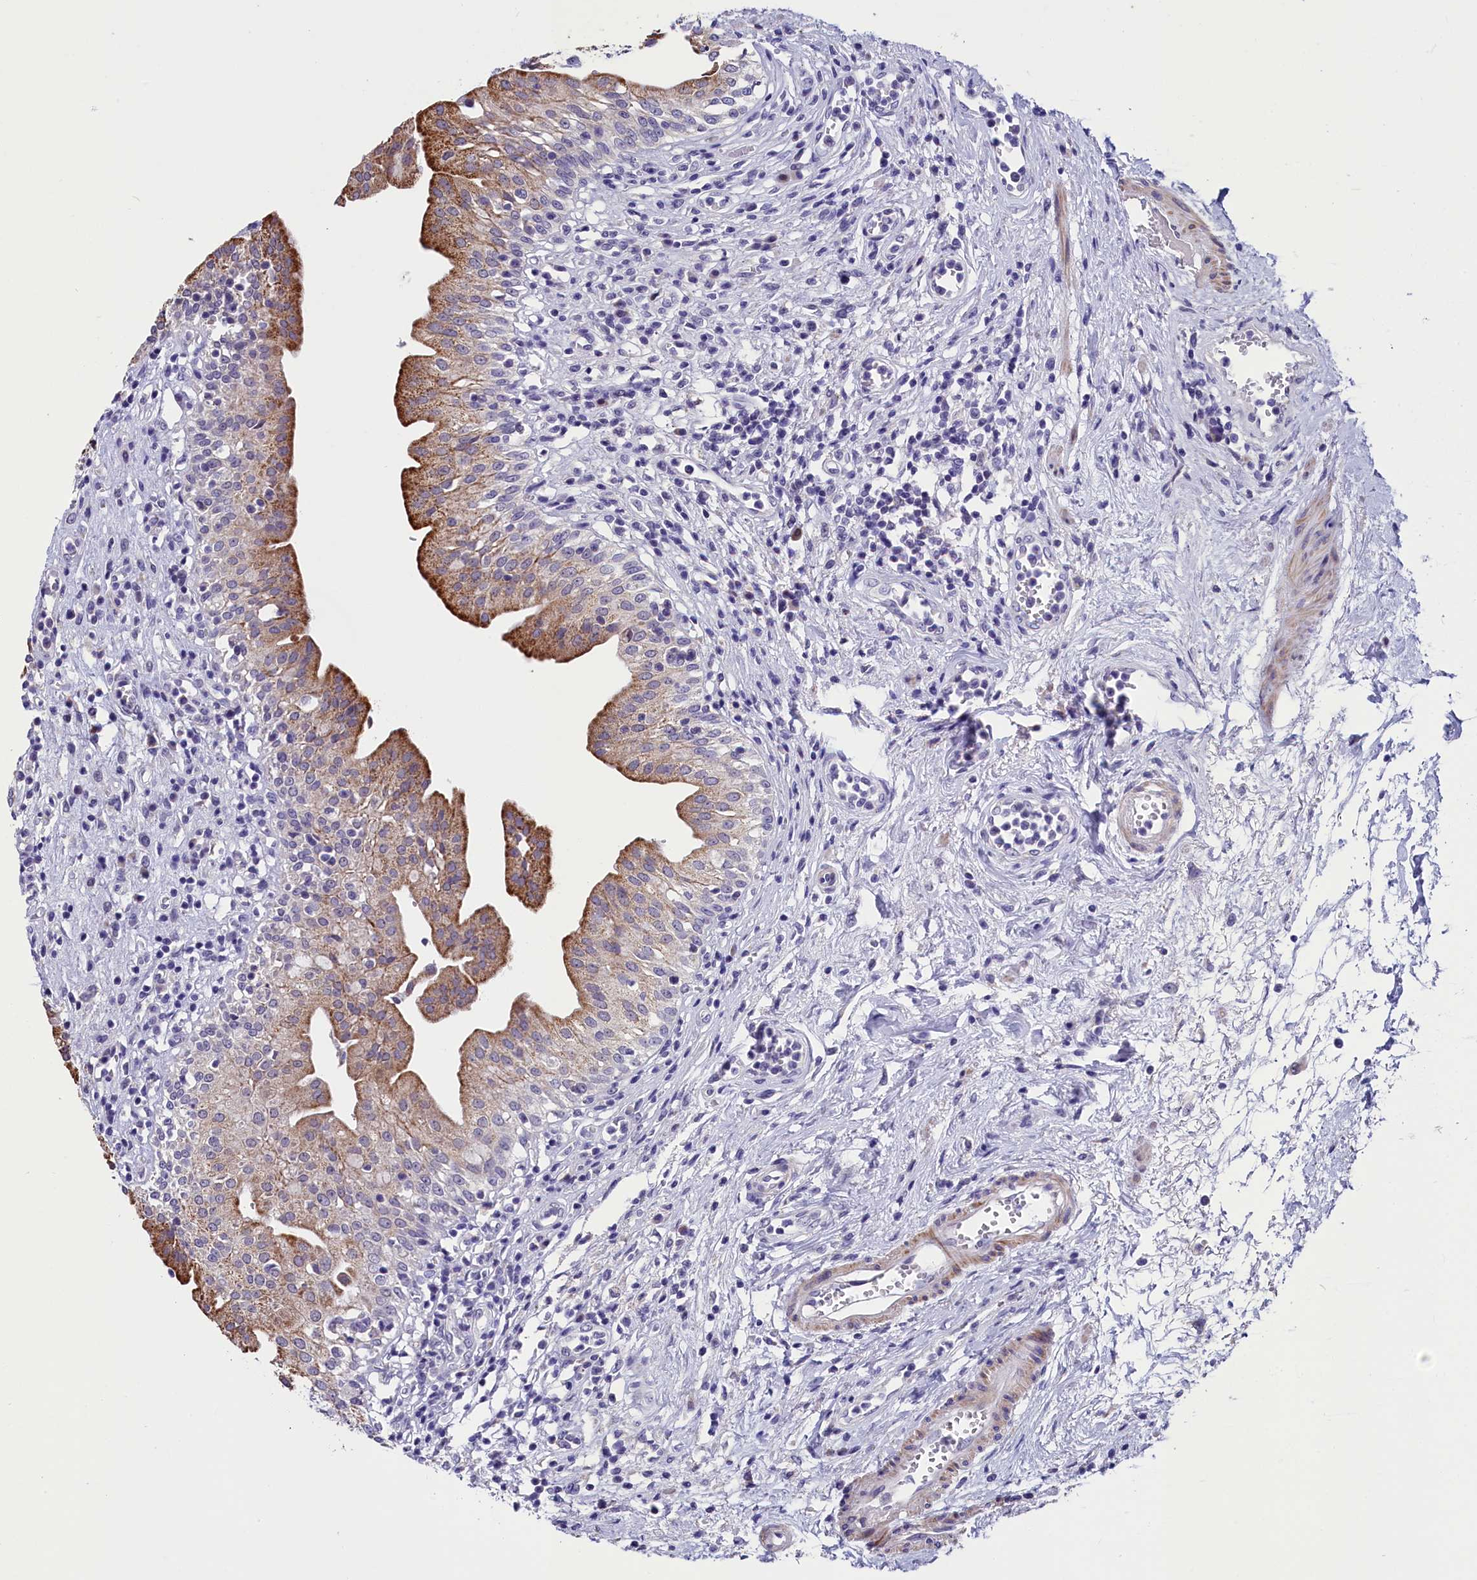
{"staining": {"intensity": "moderate", "quantity": "25%-75%", "location": "cytoplasmic/membranous"}, "tissue": "urinary bladder", "cell_type": "Urothelial cells", "image_type": "normal", "snomed": [{"axis": "morphology", "description": "Normal tissue, NOS"}, {"axis": "morphology", "description": "Inflammation, NOS"}, {"axis": "topography", "description": "Urinary bladder"}], "caption": "Moderate cytoplasmic/membranous expression for a protein is identified in approximately 25%-75% of urothelial cells of normal urinary bladder using immunohistochemistry.", "gene": "SCD5", "patient": {"sex": "male", "age": 63}}